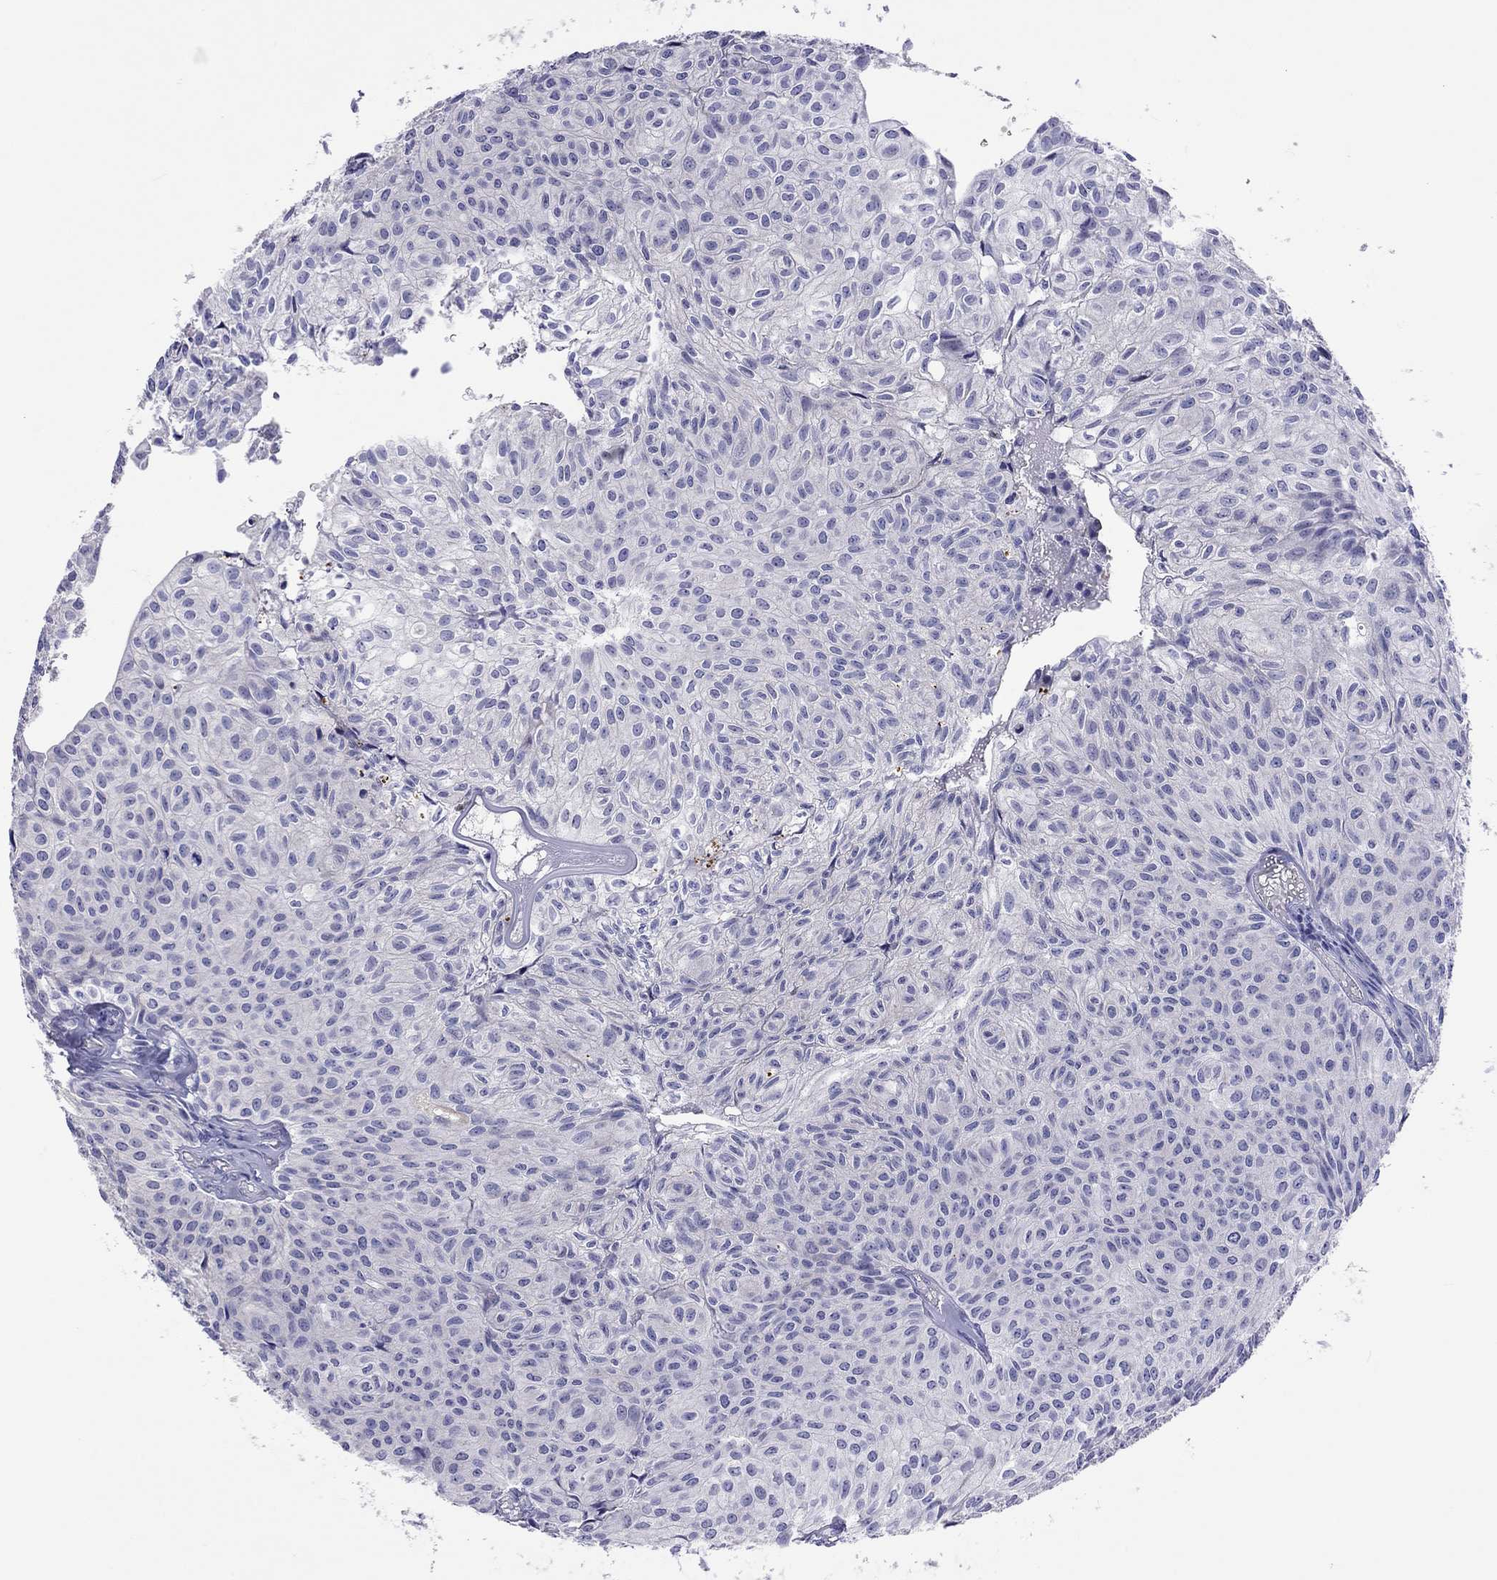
{"staining": {"intensity": "negative", "quantity": "none", "location": "none"}, "tissue": "urothelial cancer", "cell_type": "Tumor cells", "image_type": "cancer", "snomed": [{"axis": "morphology", "description": "Urothelial carcinoma, Low grade"}, {"axis": "topography", "description": "Urinary bladder"}], "caption": "Histopathology image shows no protein positivity in tumor cells of urothelial carcinoma (low-grade) tissue. Nuclei are stained in blue.", "gene": "COL9A1", "patient": {"sex": "male", "age": 89}}